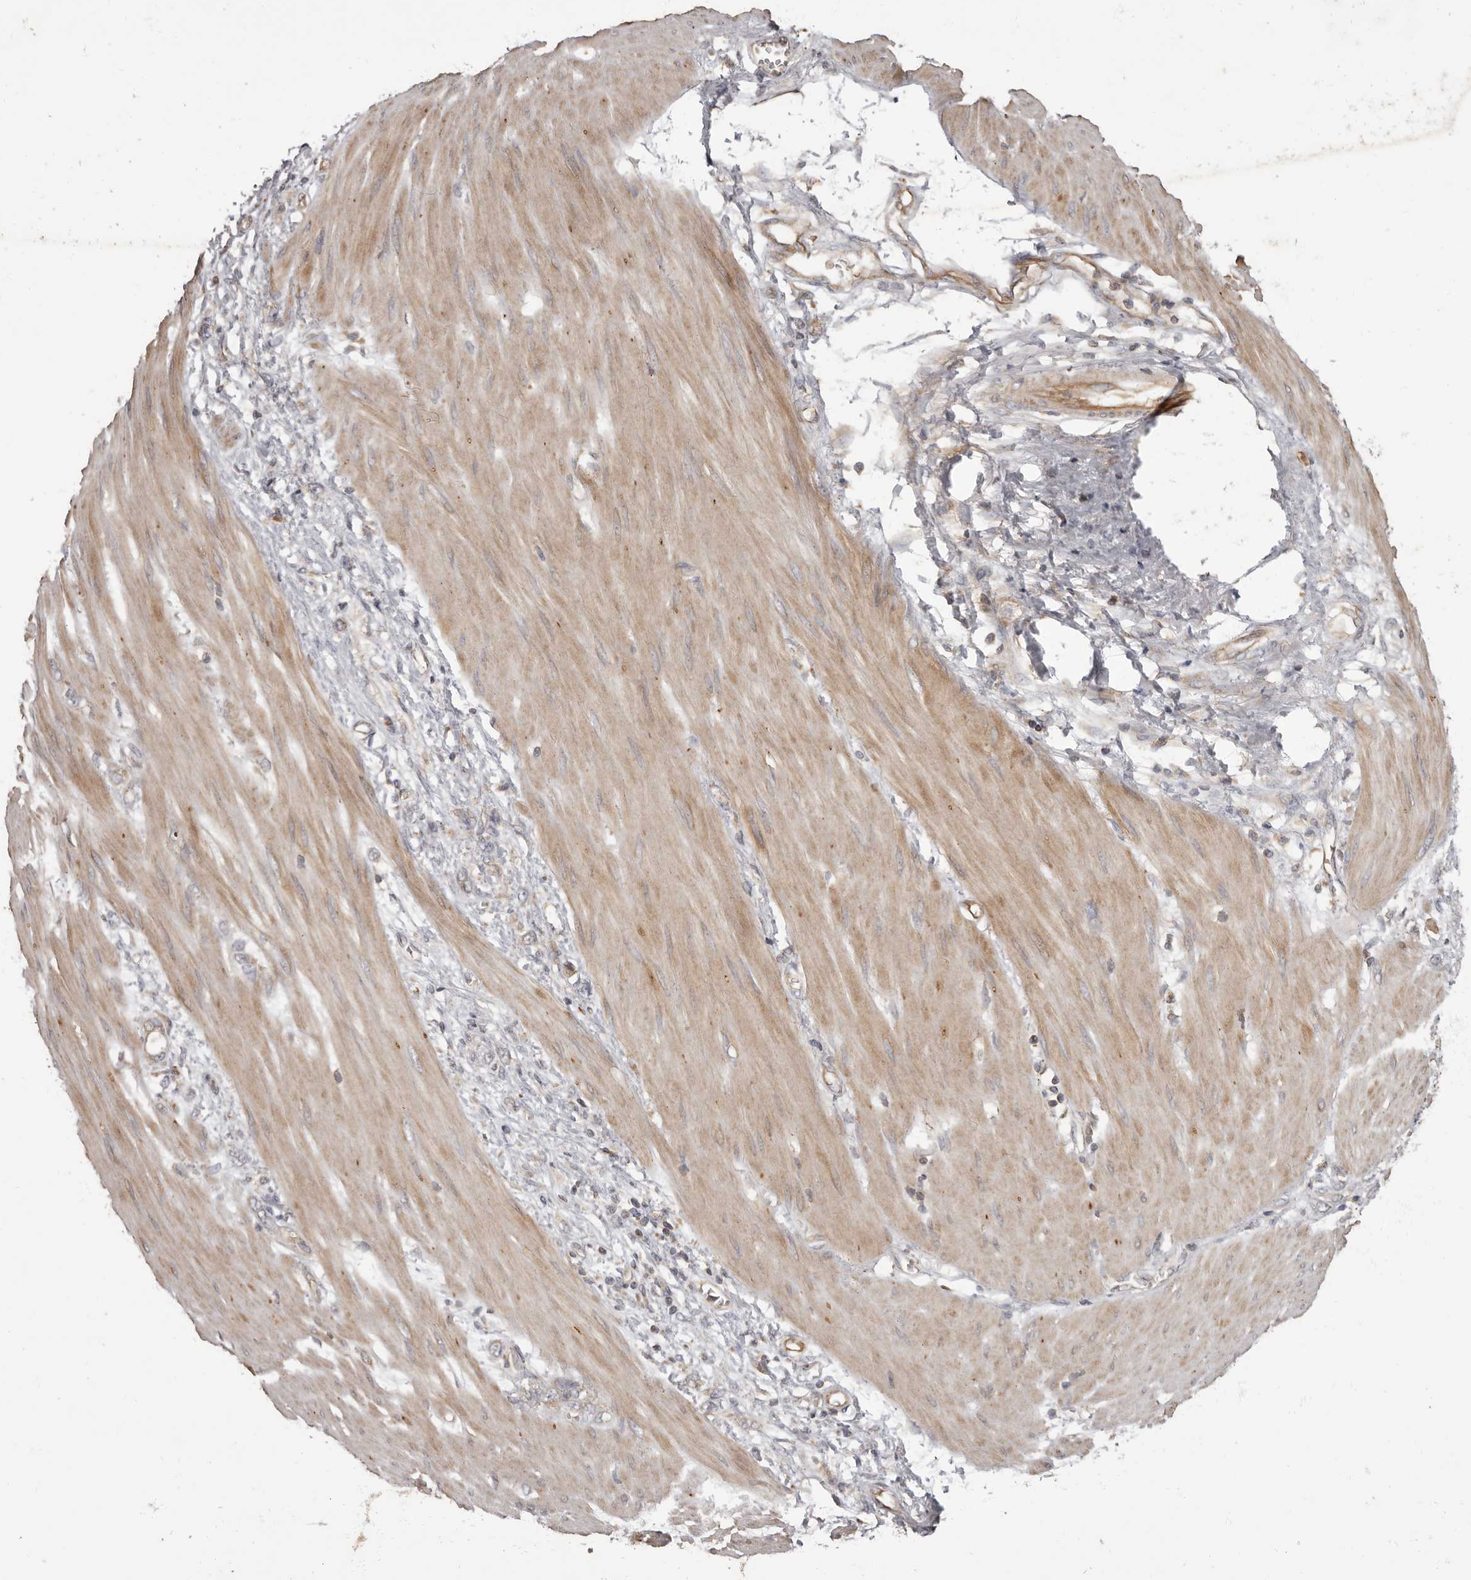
{"staining": {"intensity": "negative", "quantity": "none", "location": "none"}, "tissue": "stomach cancer", "cell_type": "Tumor cells", "image_type": "cancer", "snomed": [{"axis": "morphology", "description": "Adenocarcinoma, NOS"}, {"axis": "topography", "description": "Stomach"}], "caption": "High magnification brightfield microscopy of adenocarcinoma (stomach) stained with DAB (brown) and counterstained with hematoxylin (blue): tumor cells show no significant staining.", "gene": "ADCY2", "patient": {"sex": "female", "age": 76}}